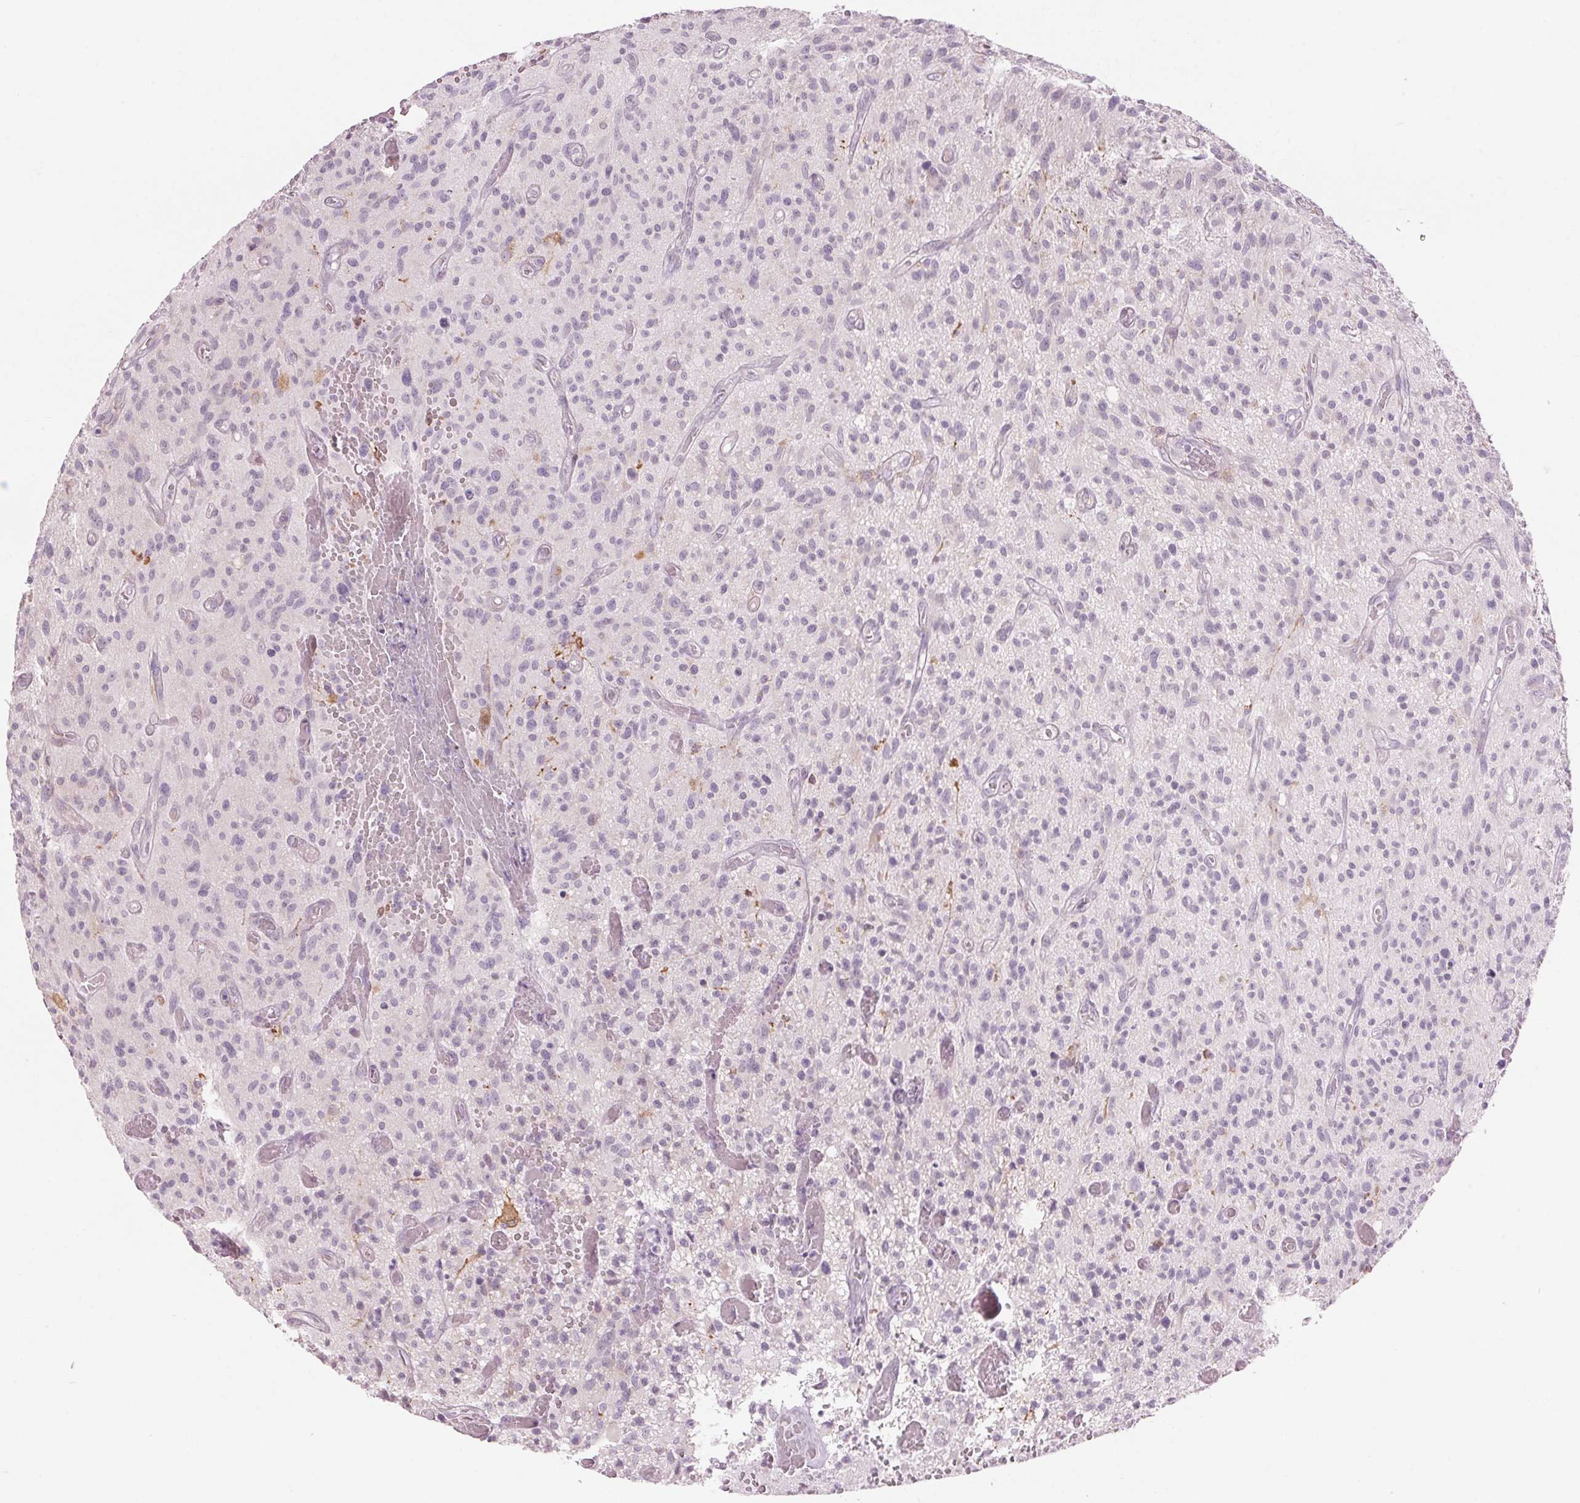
{"staining": {"intensity": "negative", "quantity": "none", "location": "none"}, "tissue": "glioma", "cell_type": "Tumor cells", "image_type": "cancer", "snomed": [{"axis": "morphology", "description": "Glioma, malignant, High grade"}, {"axis": "topography", "description": "Brain"}], "caption": "Immunohistochemistry of human glioma demonstrates no expression in tumor cells.", "gene": "GNMT", "patient": {"sex": "male", "age": 75}}